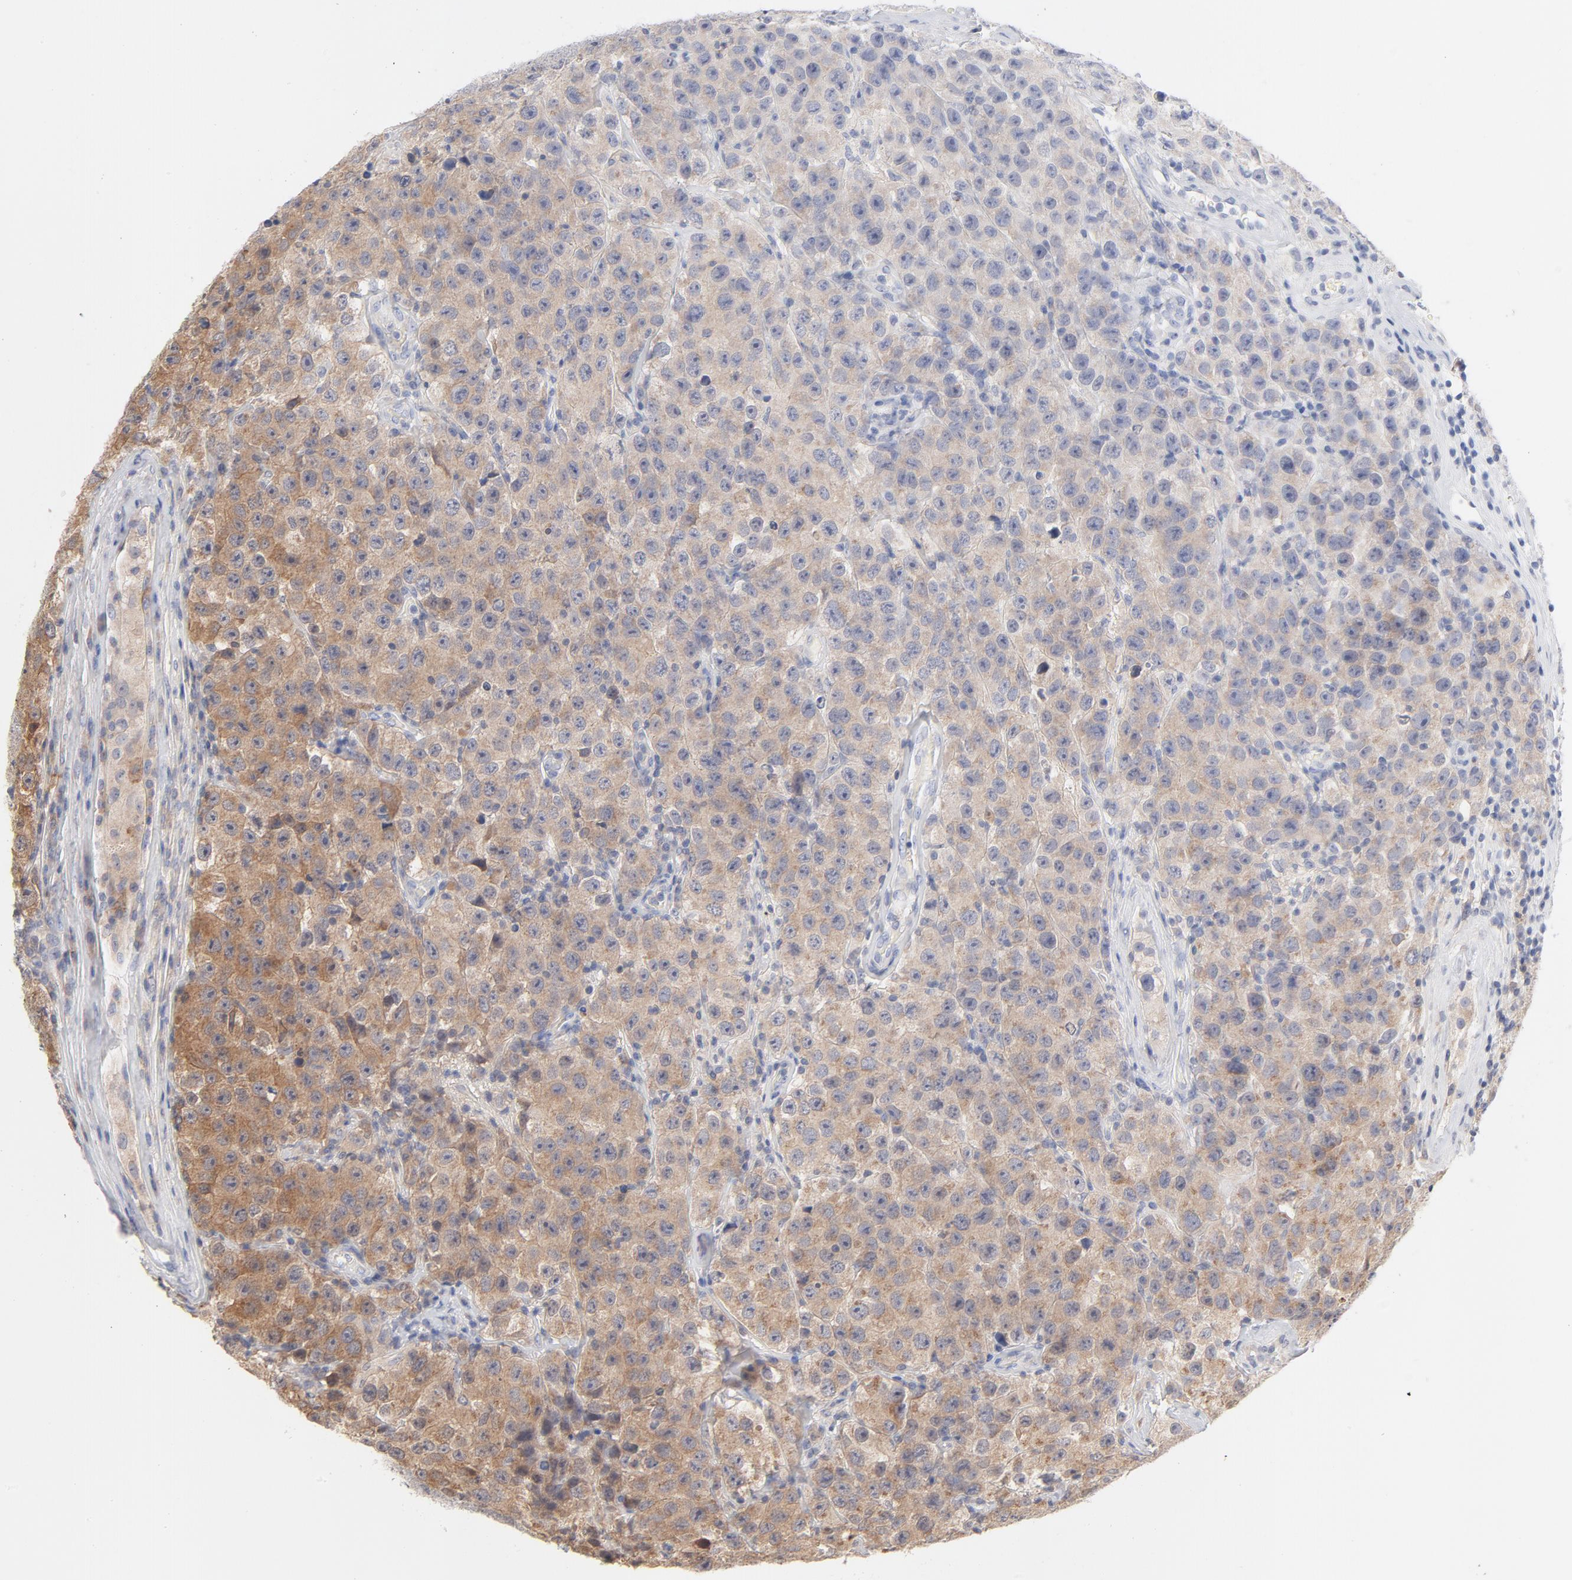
{"staining": {"intensity": "weak", "quantity": ">75%", "location": "cytoplasmic/membranous"}, "tissue": "testis cancer", "cell_type": "Tumor cells", "image_type": "cancer", "snomed": [{"axis": "morphology", "description": "Seminoma, NOS"}, {"axis": "topography", "description": "Testis"}], "caption": "Protein expression analysis of human testis cancer (seminoma) reveals weak cytoplasmic/membranous positivity in approximately >75% of tumor cells. Immunohistochemistry stains the protein of interest in brown and the nuclei are stained blue.", "gene": "SETD3", "patient": {"sex": "male", "age": 52}}